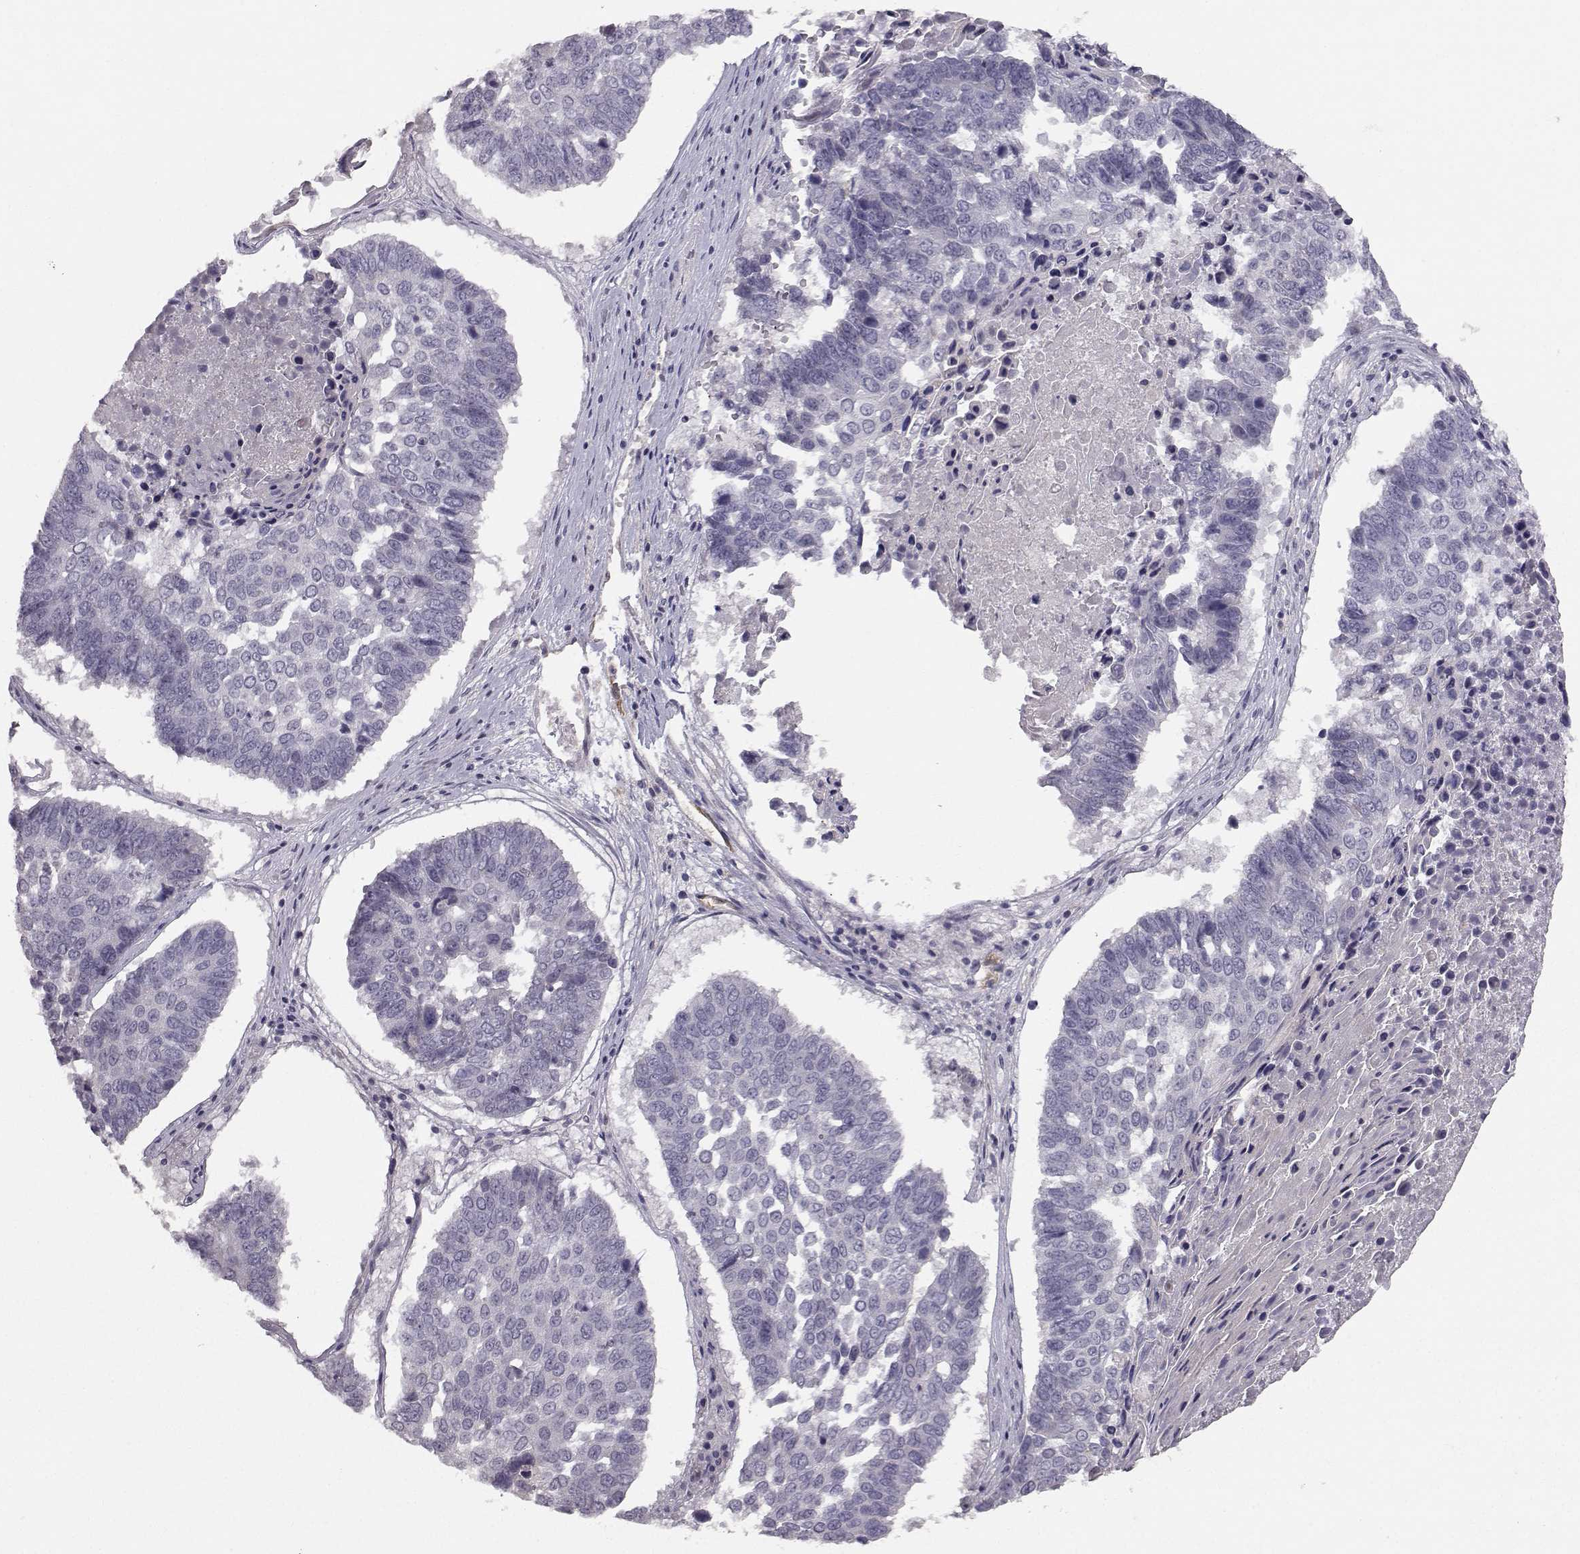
{"staining": {"intensity": "negative", "quantity": "none", "location": "none"}, "tissue": "lung cancer", "cell_type": "Tumor cells", "image_type": "cancer", "snomed": [{"axis": "morphology", "description": "Squamous cell carcinoma, NOS"}, {"axis": "topography", "description": "Lung"}], "caption": "The immunohistochemistry image has no significant positivity in tumor cells of lung cancer (squamous cell carcinoma) tissue.", "gene": "PGM5", "patient": {"sex": "male", "age": 73}}